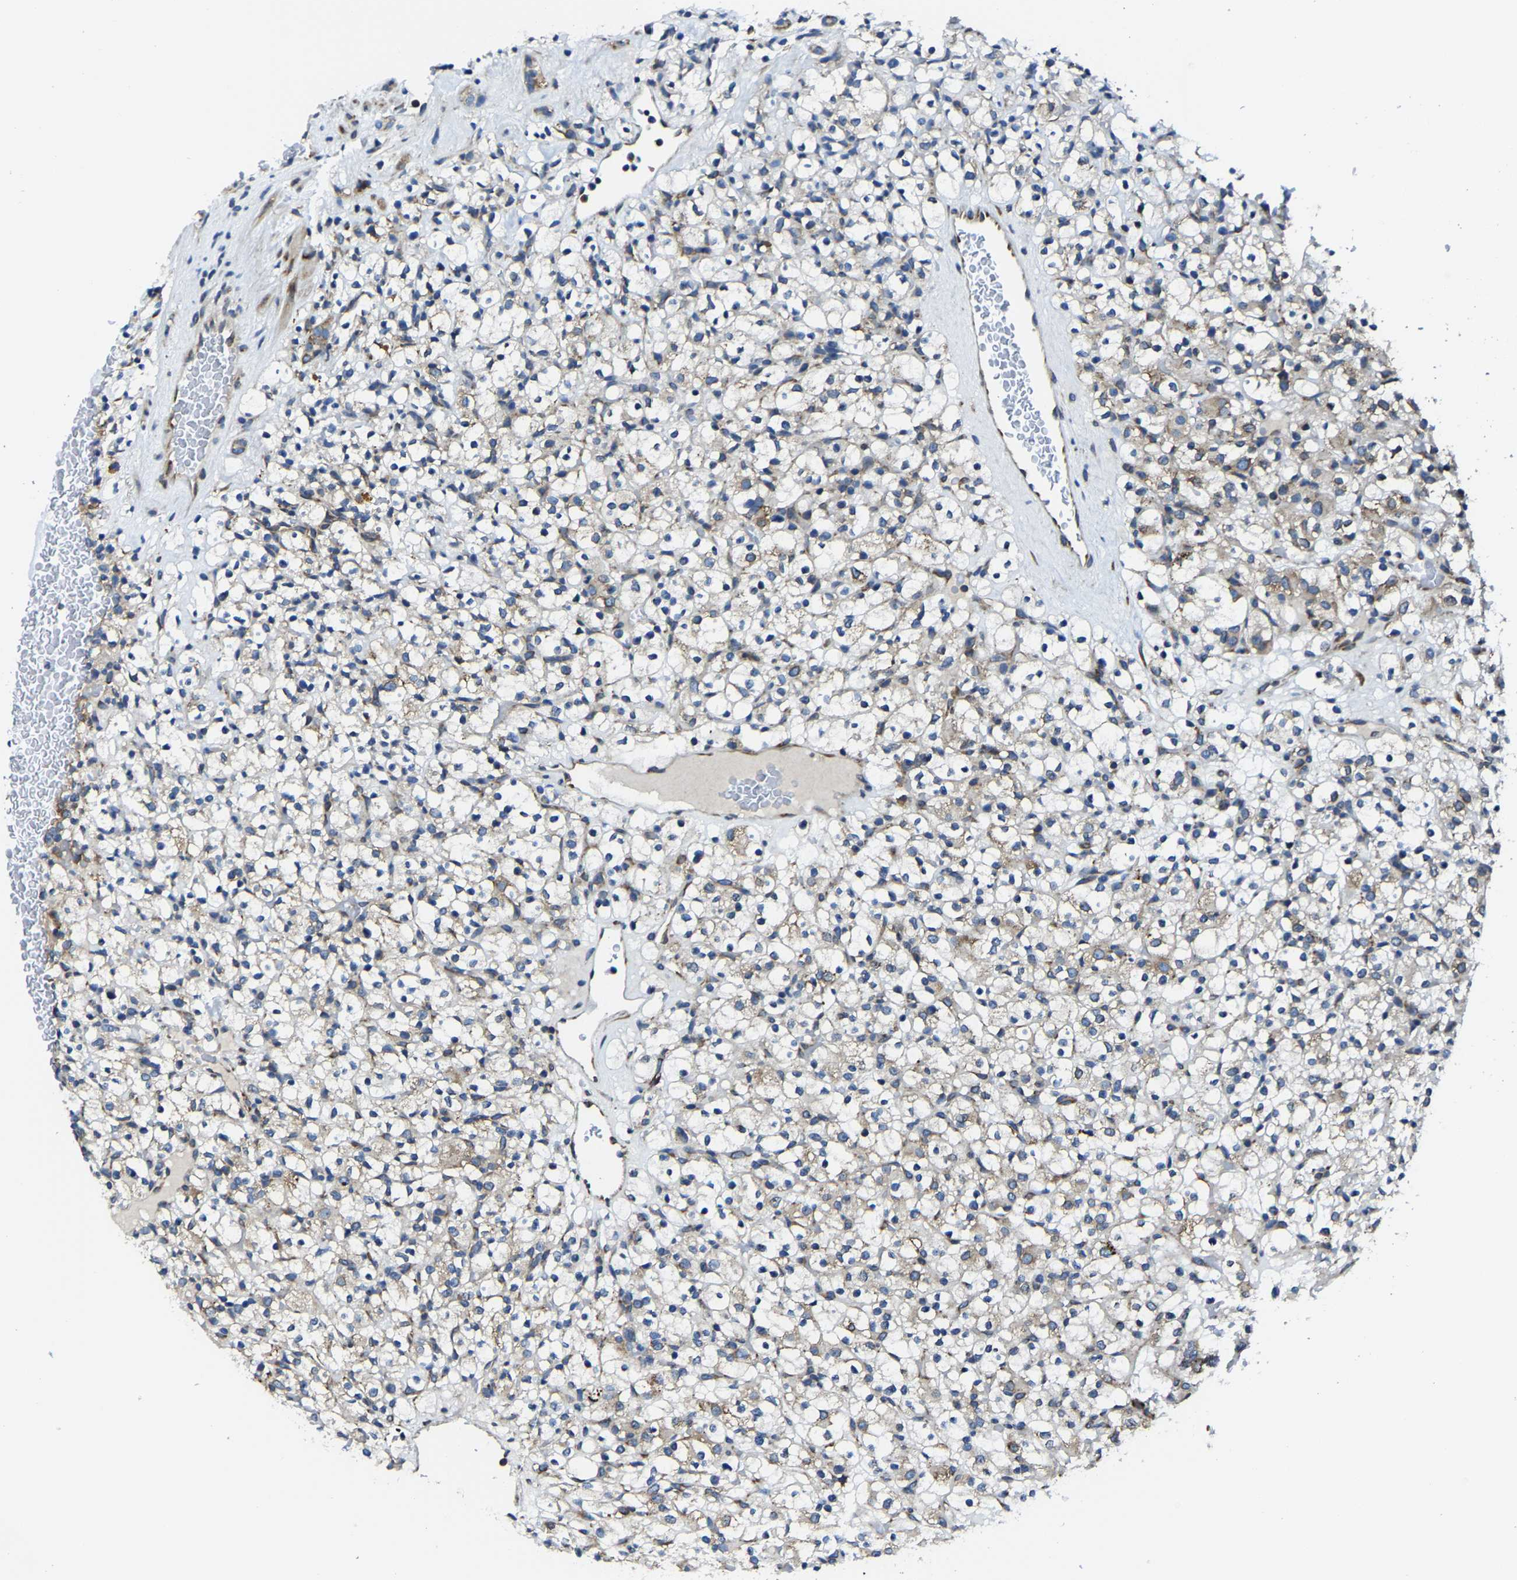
{"staining": {"intensity": "weak", "quantity": "25%-75%", "location": "cytoplasmic/membranous"}, "tissue": "renal cancer", "cell_type": "Tumor cells", "image_type": "cancer", "snomed": [{"axis": "morphology", "description": "Normal tissue, NOS"}, {"axis": "morphology", "description": "Adenocarcinoma, NOS"}, {"axis": "topography", "description": "Kidney"}], "caption": "DAB (3,3'-diaminobenzidine) immunohistochemical staining of human renal cancer reveals weak cytoplasmic/membranous protein staining in about 25%-75% of tumor cells.", "gene": "G3BP2", "patient": {"sex": "female", "age": 72}}